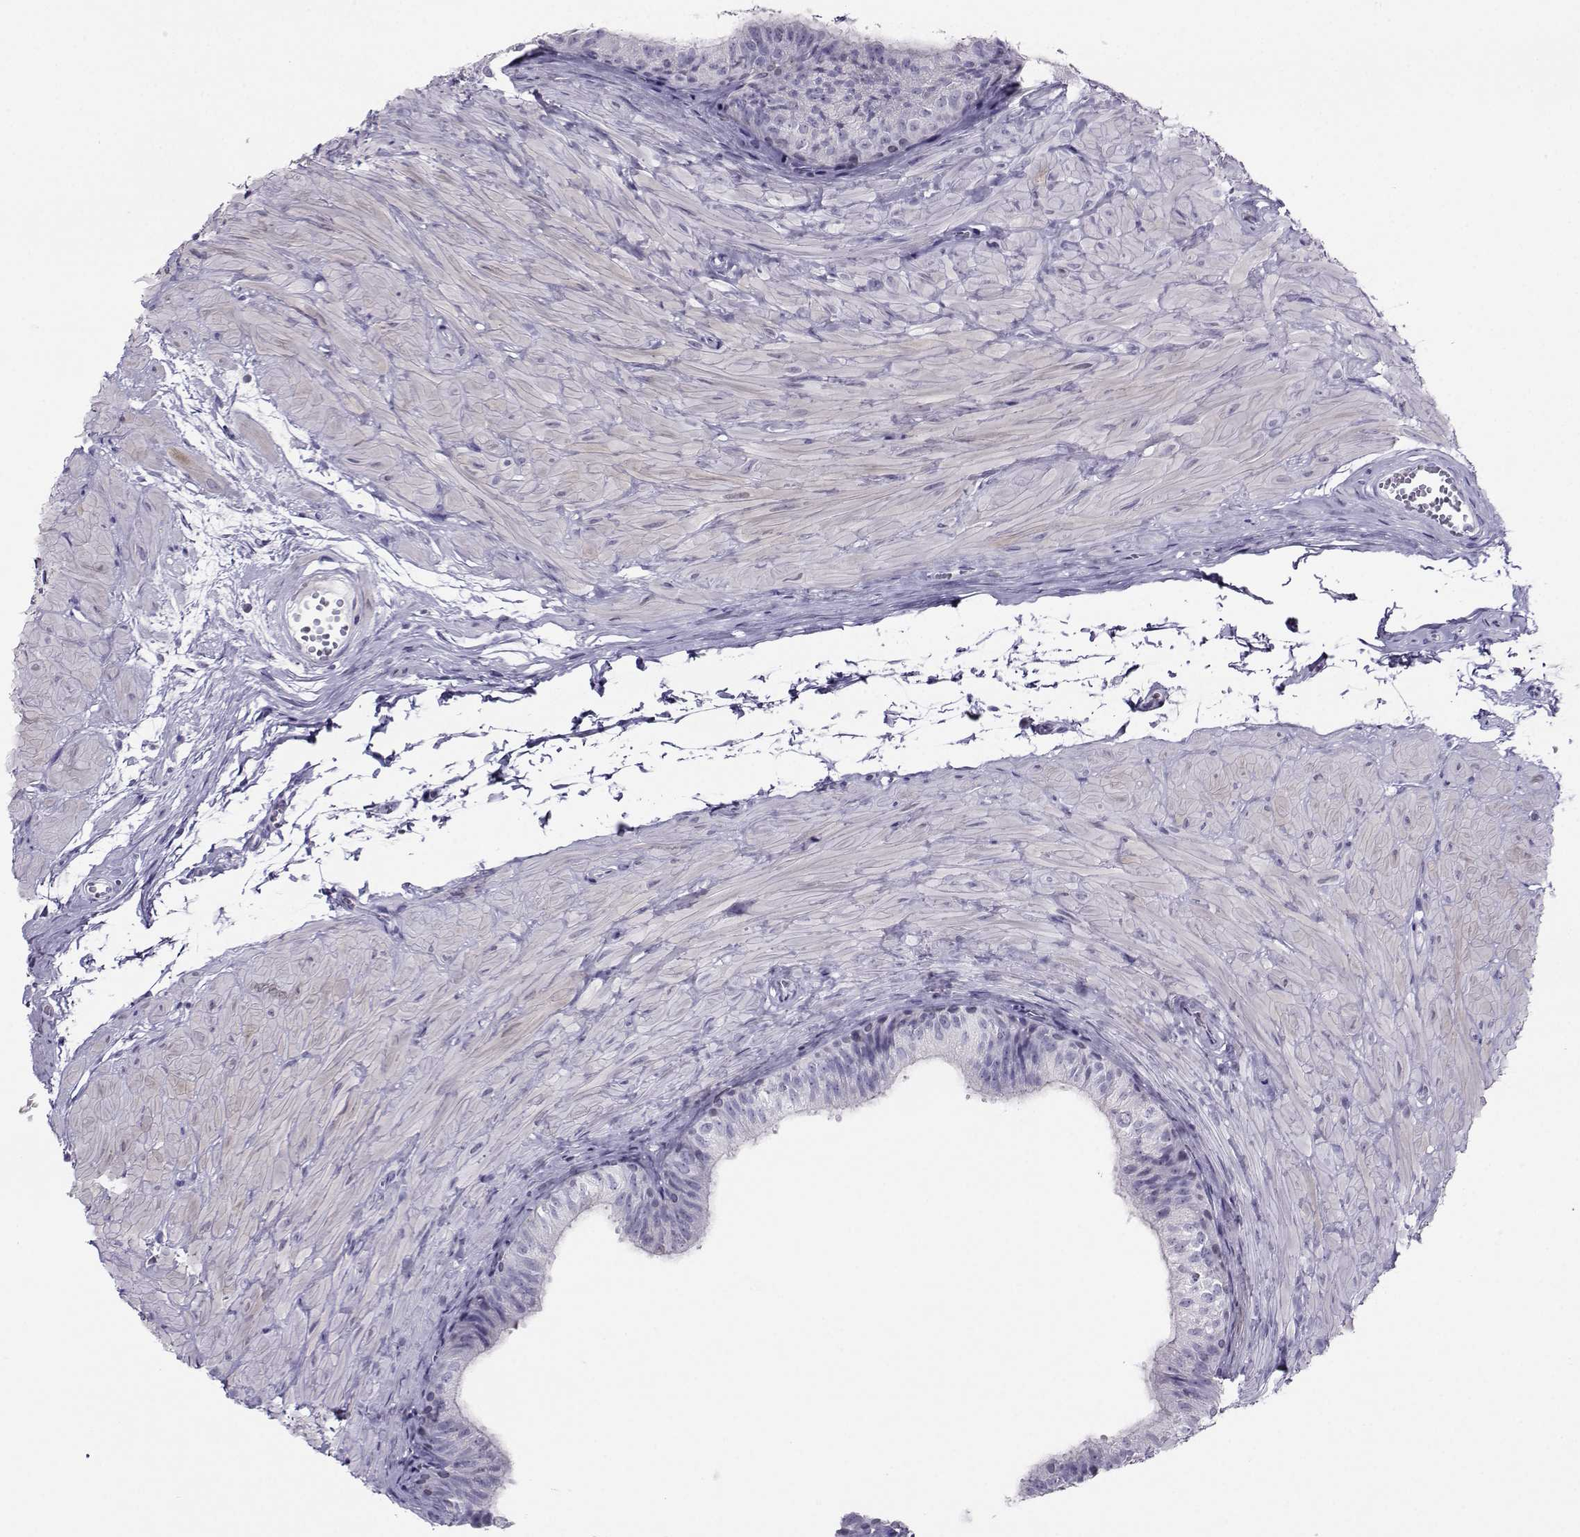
{"staining": {"intensity": "negative", "quantity": "none", "location": "none"}, "tissue": "epididymis", "cell_type": "Glandular cells", "image_type": "normal", "snomed": [{"axis": "morphology", "description": "Normal tissue, NOS"}, {"axis": "topography", "description": "Epididymis"}, {"axis": "topography", "description": "Vas deferens"}], "caption": "Glandular cells are negative for brown protein staining in normal epididymis. (DAB immunohistochemistry, high magnification).", "gene": "PGK1", "patient": {"sex": "male", "age": 23}}